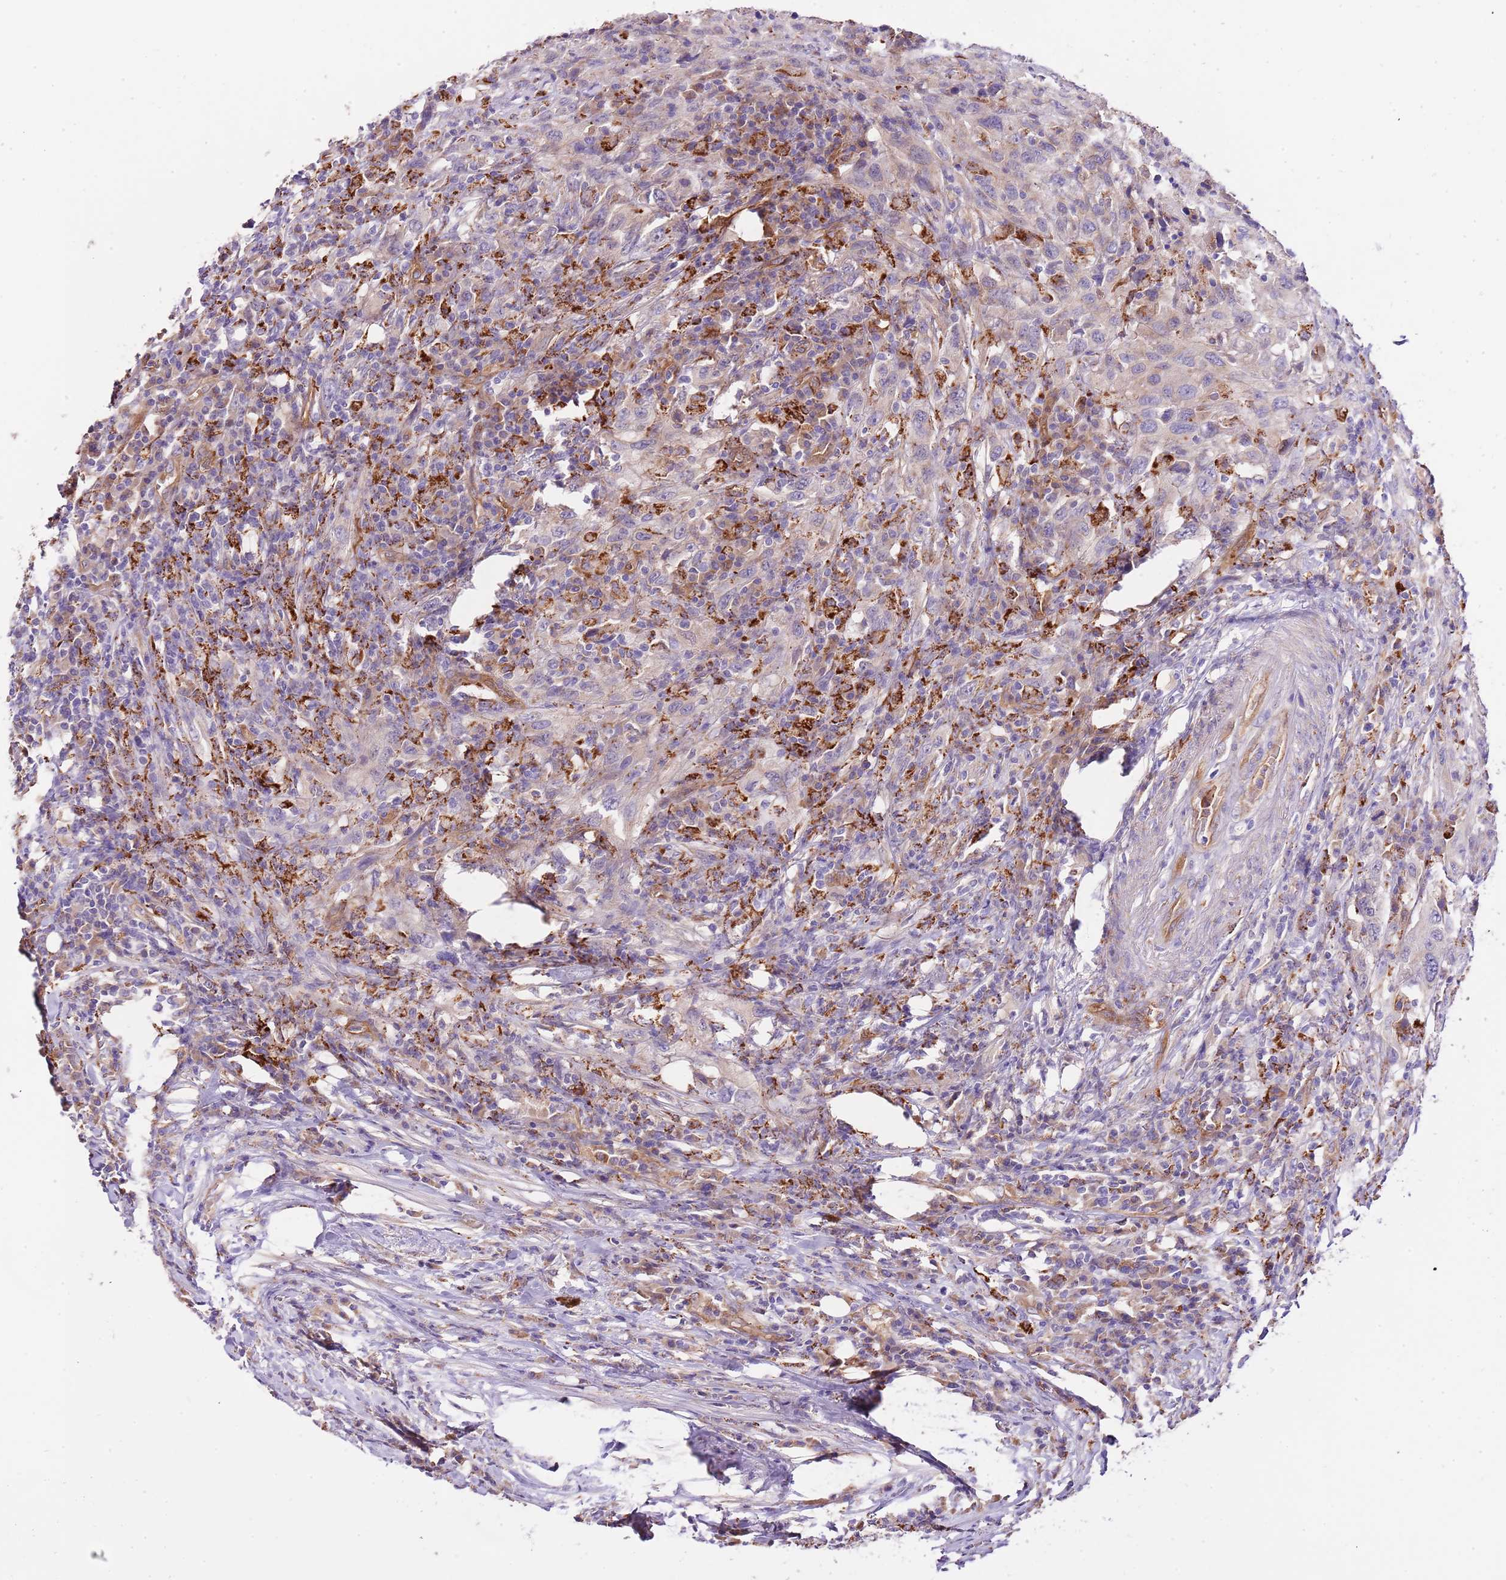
{"staining": {"intensity": "moderate", "quantity": "25%-75%", "location": "cytoplasmic/membranous"}, "tissue": "urothelial cancer", "cell_type": "Tumor cells", "image_type": "cancer", "snomed": [{"axis": "morphology", "description": "Urothelial carcinoma, High grade"}, {"axis": "topography", "description": "Urinary bladder"}], "caption": "Tumor cells demonstrate medium levels of moderate cytoplasmic/membranous positivity in approximately 25%-75% of cells in urothelial cancer.", "gene": "DOCK6", "patient": {"sex": "male", "age": 61}}